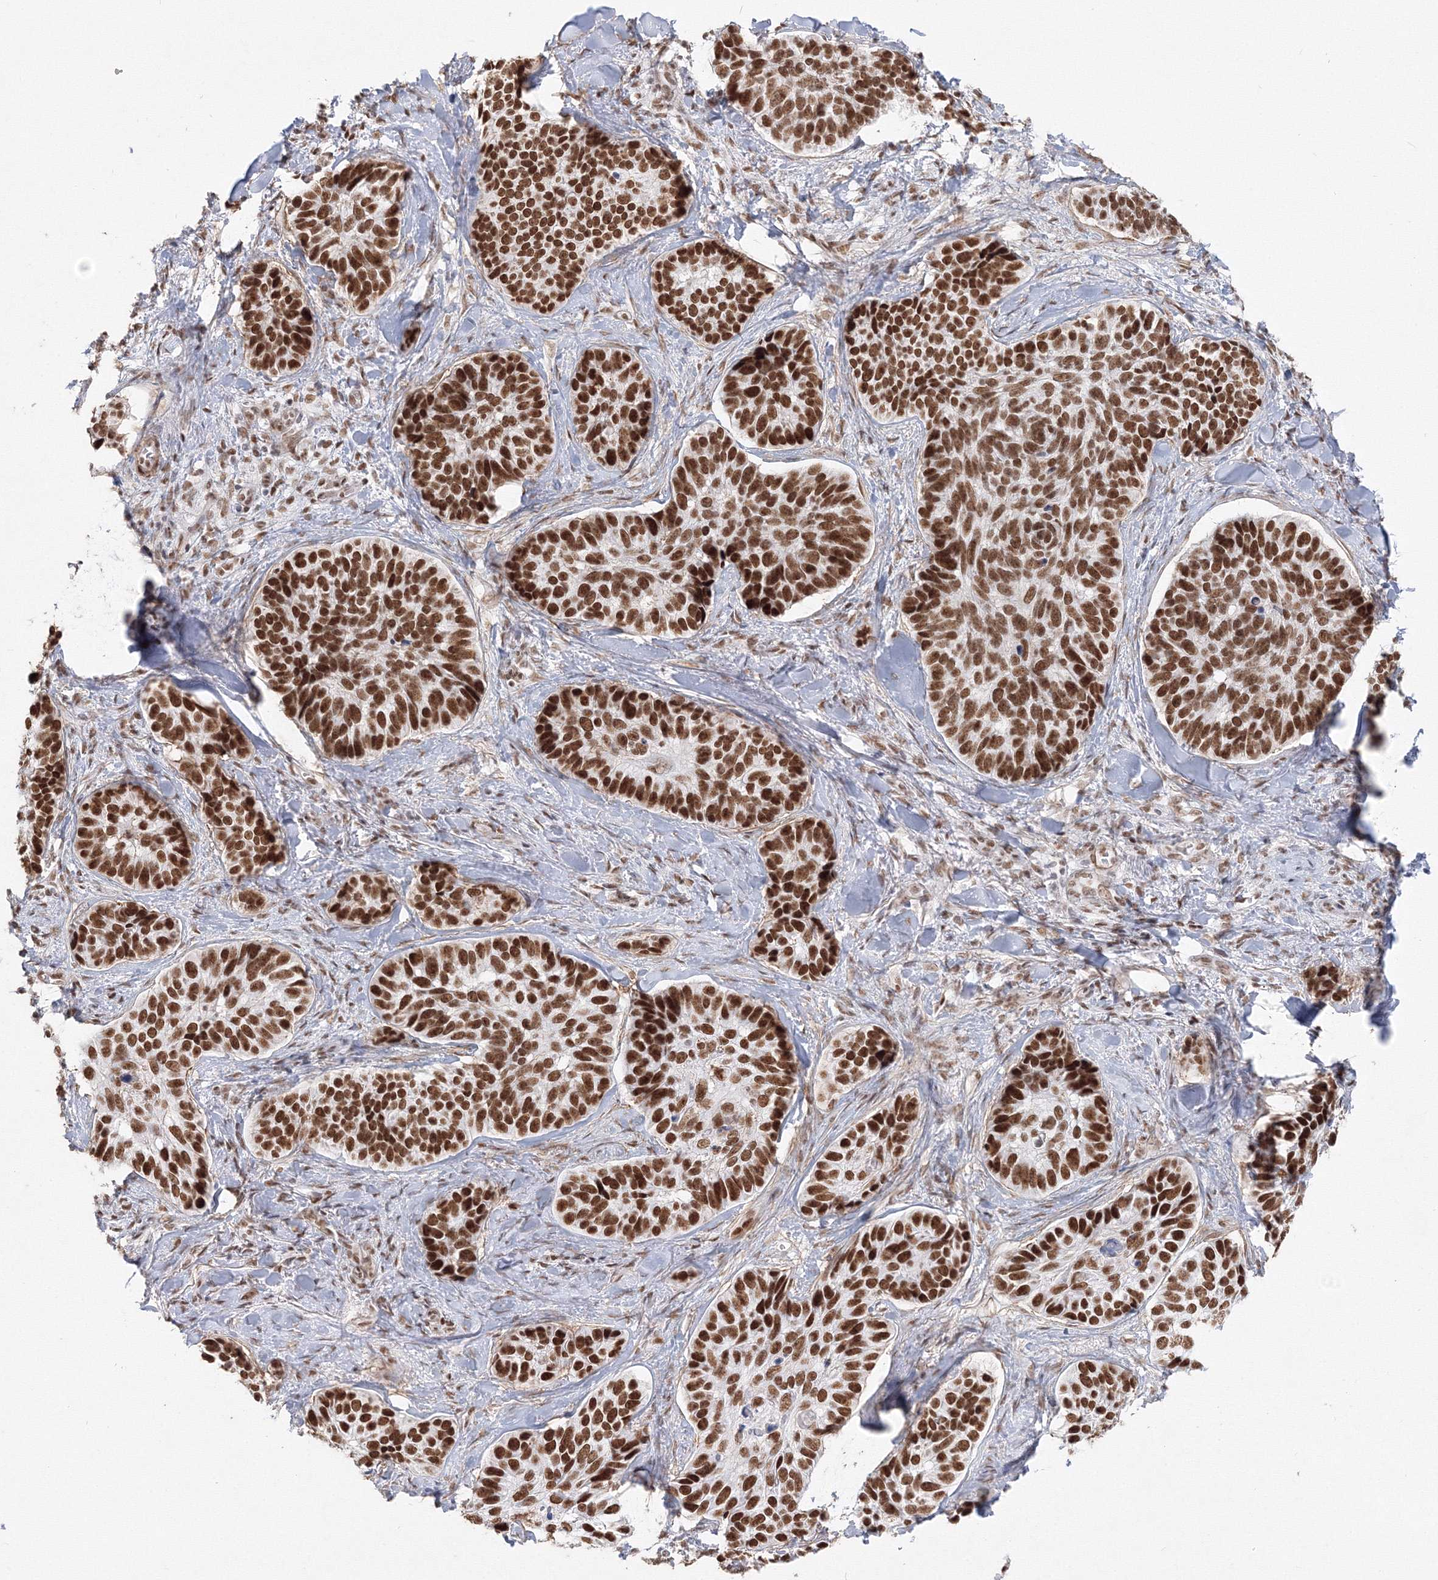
{"staining": {"intensity": "strong", "quantity": ">75%", "location": "nuclear"}, "tissue": "skin cancer", "cell_type": "Tumor cells", "image_type": "cancer", "snomed": [{"axis": "morphology", "description": "Basal cell carcinoma"}, {"axis": "topography", "description": "Skin"}], "caption": "Immunohistochemistry (IHC) of skin cancer demonstrates high levels of strong nuclear staining in about >75% of tumor cells. The staining was performed using DAB (3,3'-diaminobenzidine) to visualize the protein expression in brown, while the nuclei were stained in blue with hematoxylin (Magnification: 20x).", "gene": "ZNF638", "patient": {"sex": "male", "age": 62}}